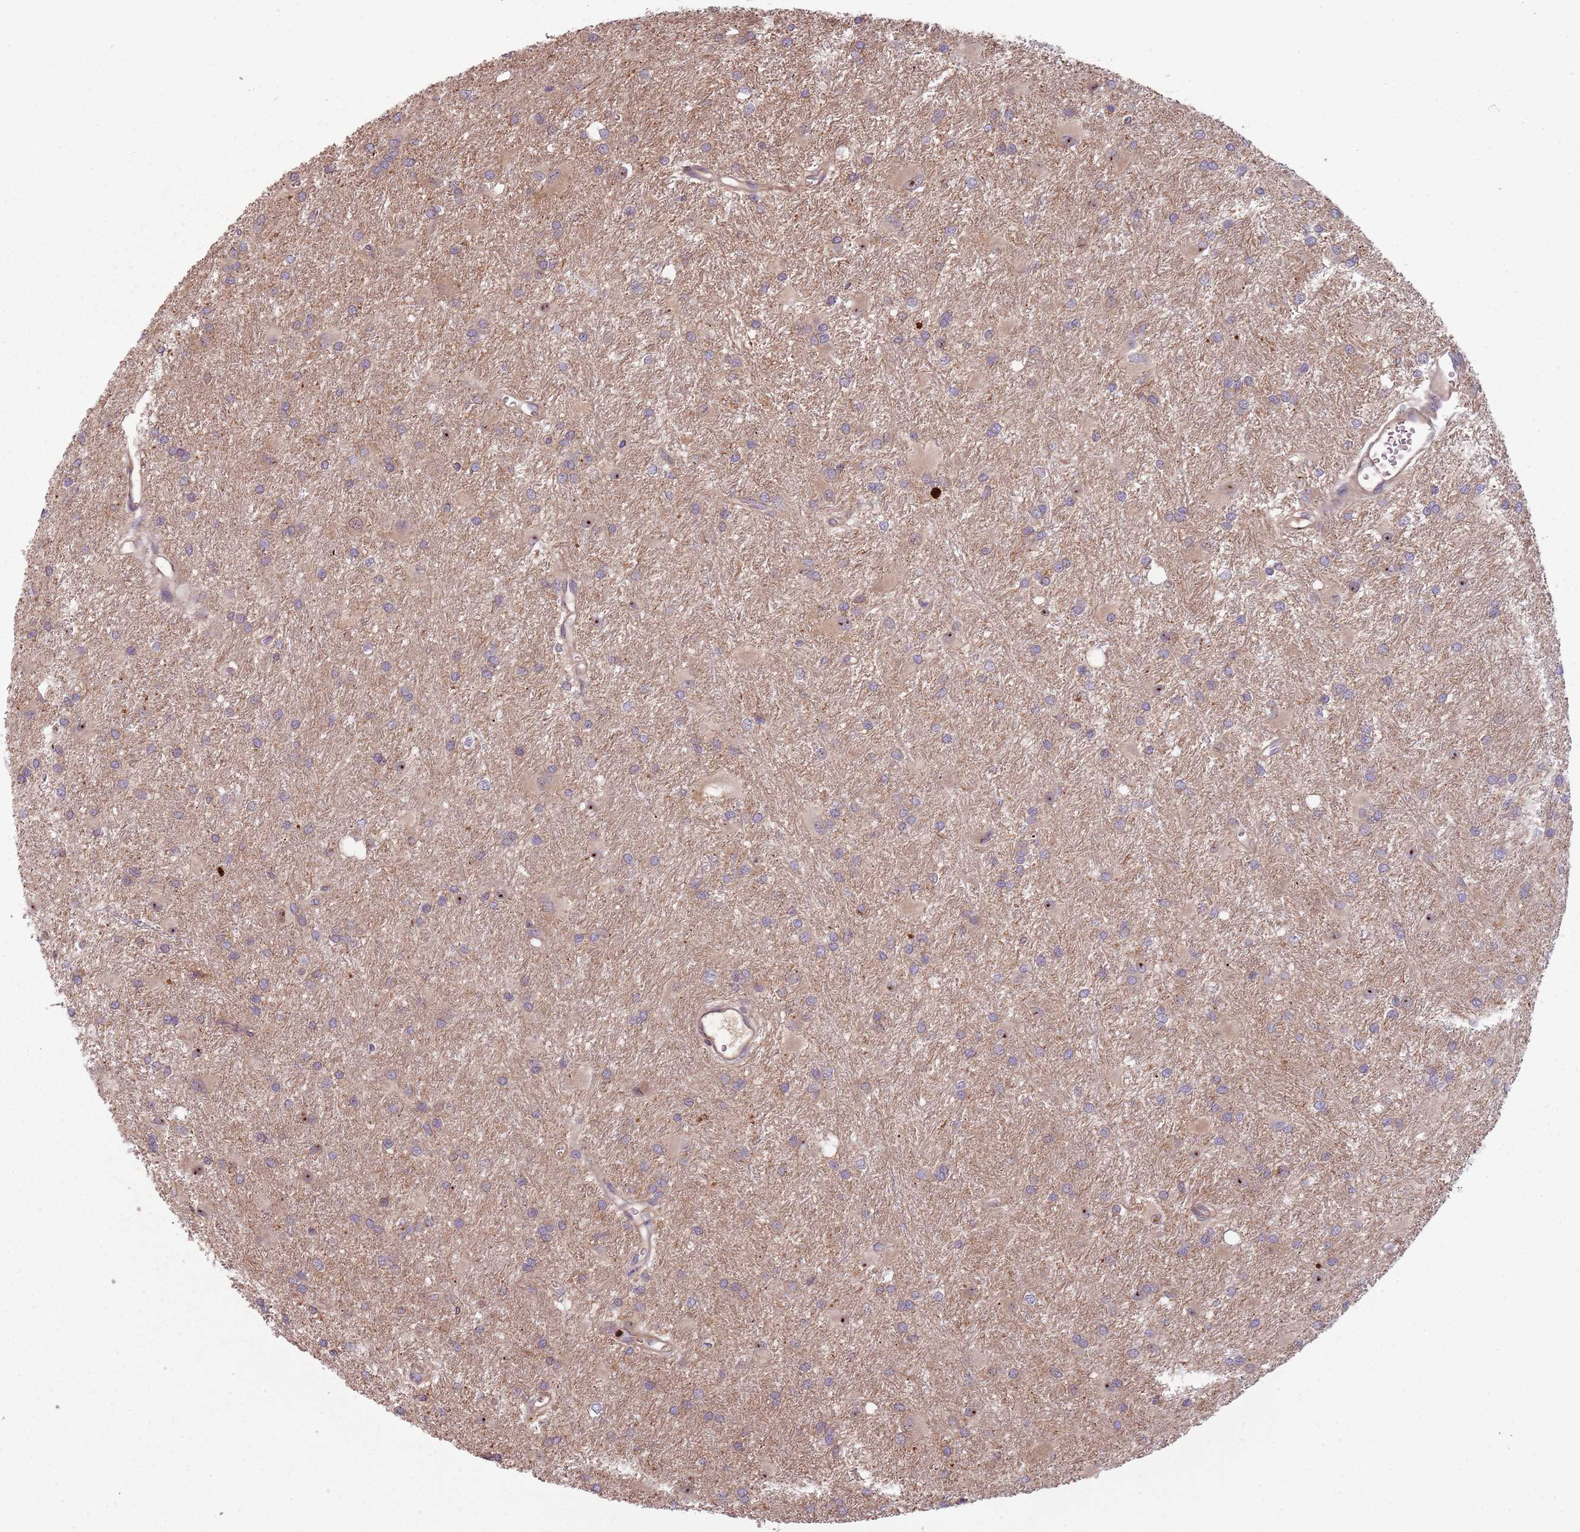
{"staining": {"intensity": "weak", "quantity": "<25%", "location": "cytoplasmic/membranous"}, "tissue": "glioma", "cell_type": "Tumor cells", "image_type": "cancer", "snomed": [{"axis": "morphology", "description": "Glioma, malignant, High grade"}, {"axis": "topography", "description": "Brain"}], "caption": "The photomicrograph displays no staining of tumor cells in glioma.", "gene": "NADK", "patient": {"sex": "female", "age": 50}}